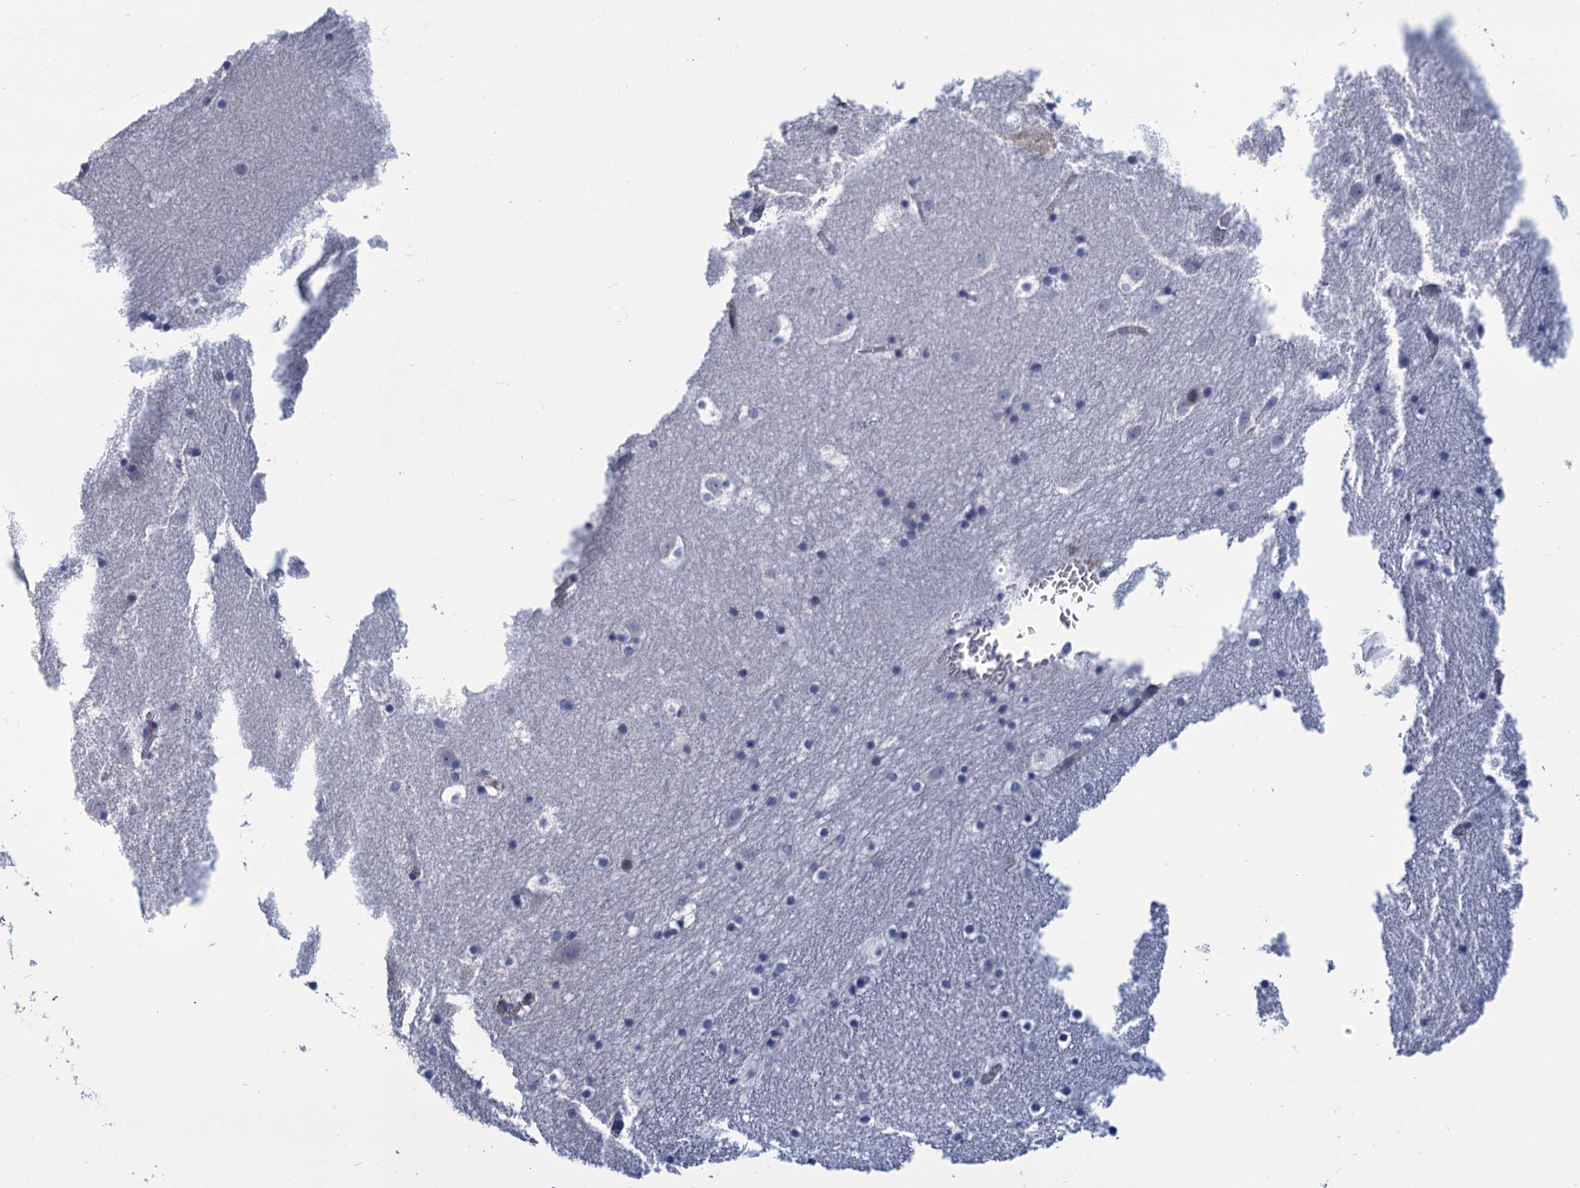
{"staining": {"intensity": "negative", "quantity": "none", "location": "none"}, "tissue": "caudate", "cell_type": "Glial cells", "image_type": "normal", "snomed": [{"axis": "morphology", "description": "Normal tissue, NOS"}, {"axis": "topography", "description": "Lateral ventricle wall"}], "caption": "An immunohistochemistry (IHC) micrograph of unremarkable caudate is shown. There is no staining in glial cells of caudate.", "gene": "DNHD1", "patient": {"sex": "male", "age": 45}}